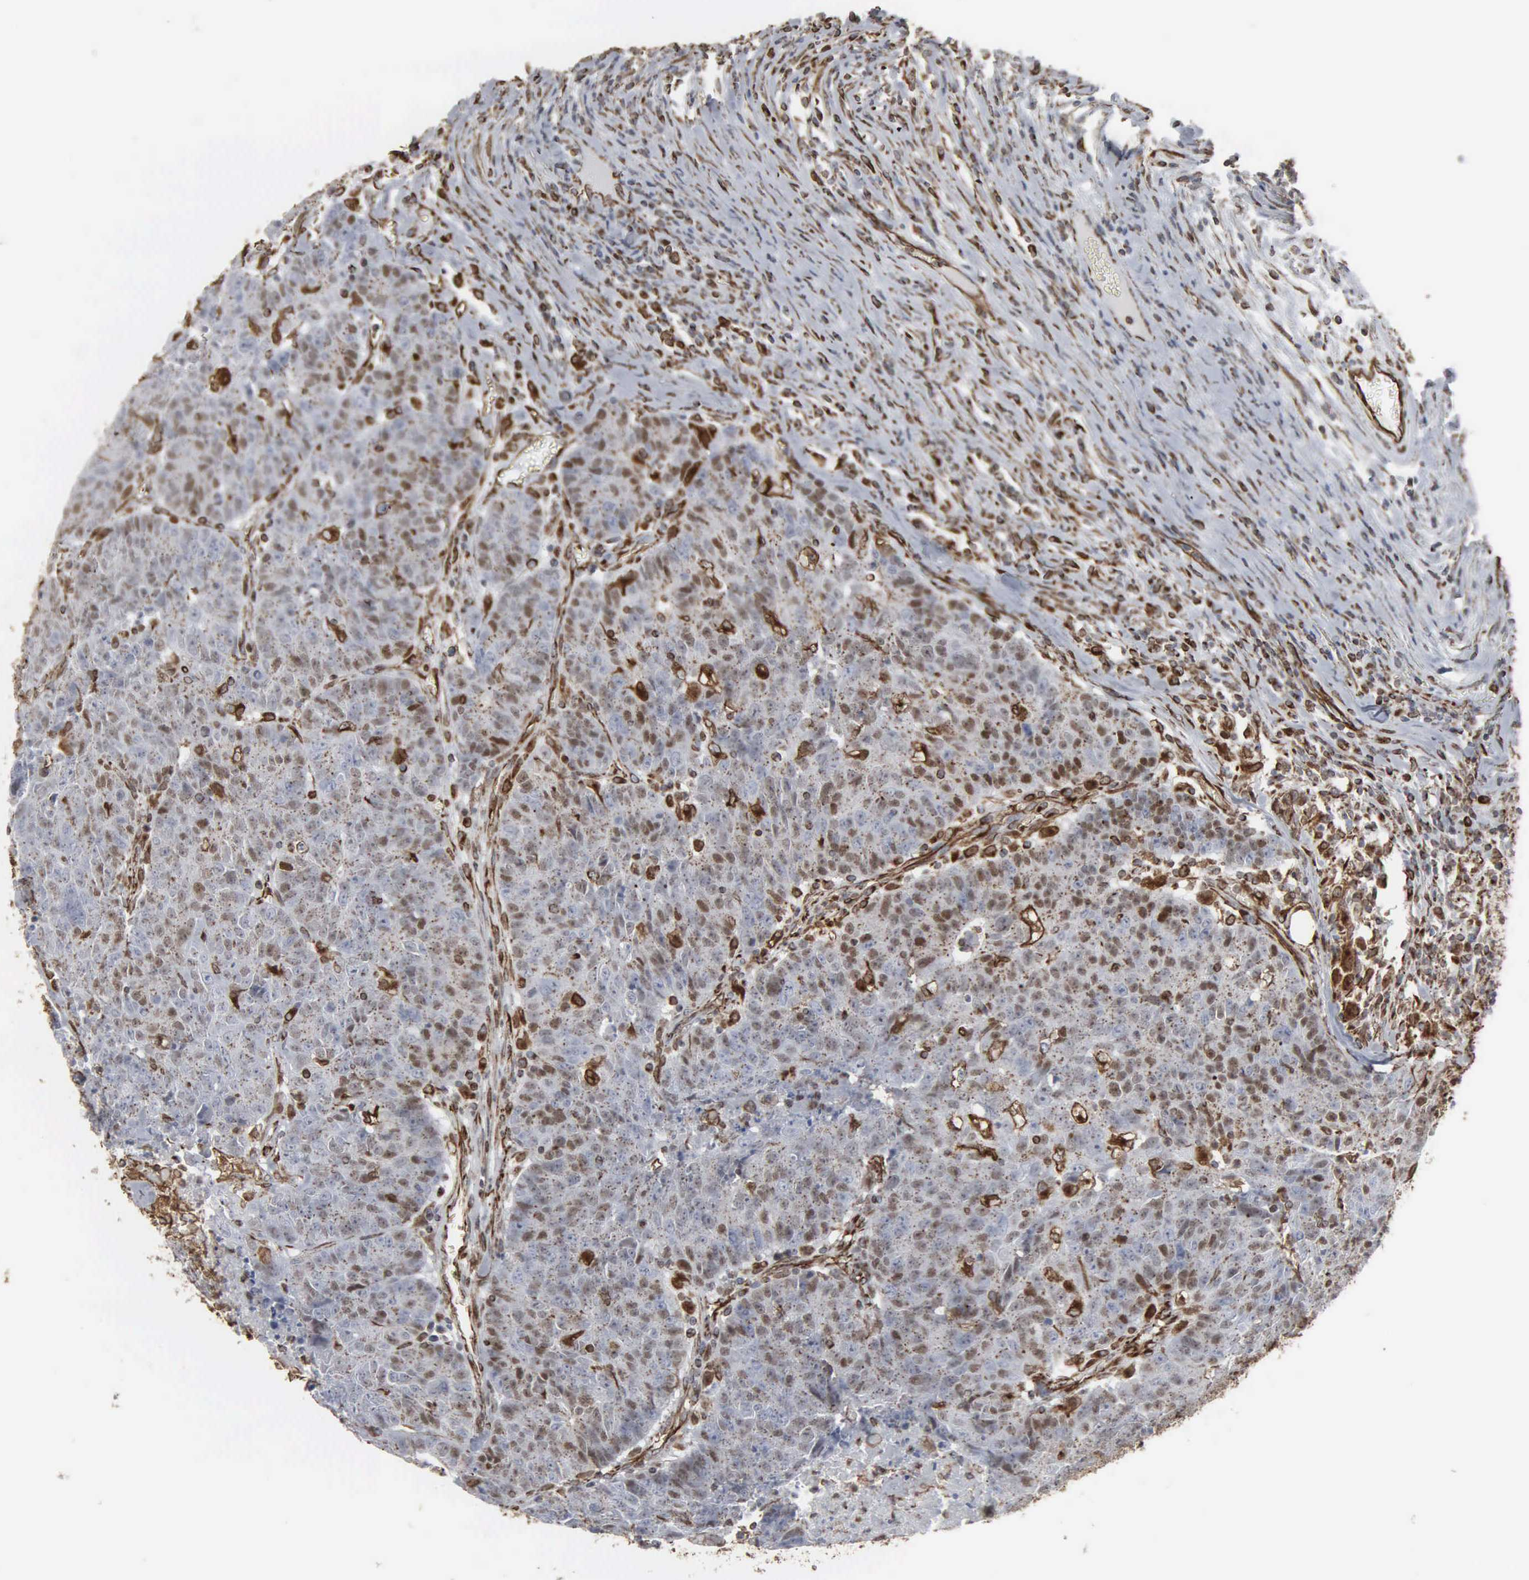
{"staining": {"intensity": "weak", "quantity": "25%-75%", "location": "cytoplasmic/membranous,nuclear"}, "tissue": "colorectal cancer", "cell_type": "Tumor cells", "image_type": "cancer", "snomed": [{"axis": "morphology", "description": "Adenocarcinoma, NOS"}, {"axis": "topography", "description": "Colon"}], "caption": "DAB (3,3'-diaminobenzidine) immunohistochemical staining of human adenocarcinoma (colorectal) exhibits weak cytoplasmic/membranous and nuclear protein positivity in about 25%-75% of tumor cells.", "gene": "CCNE1", "patient": {"sex": "female", "age": 53}}